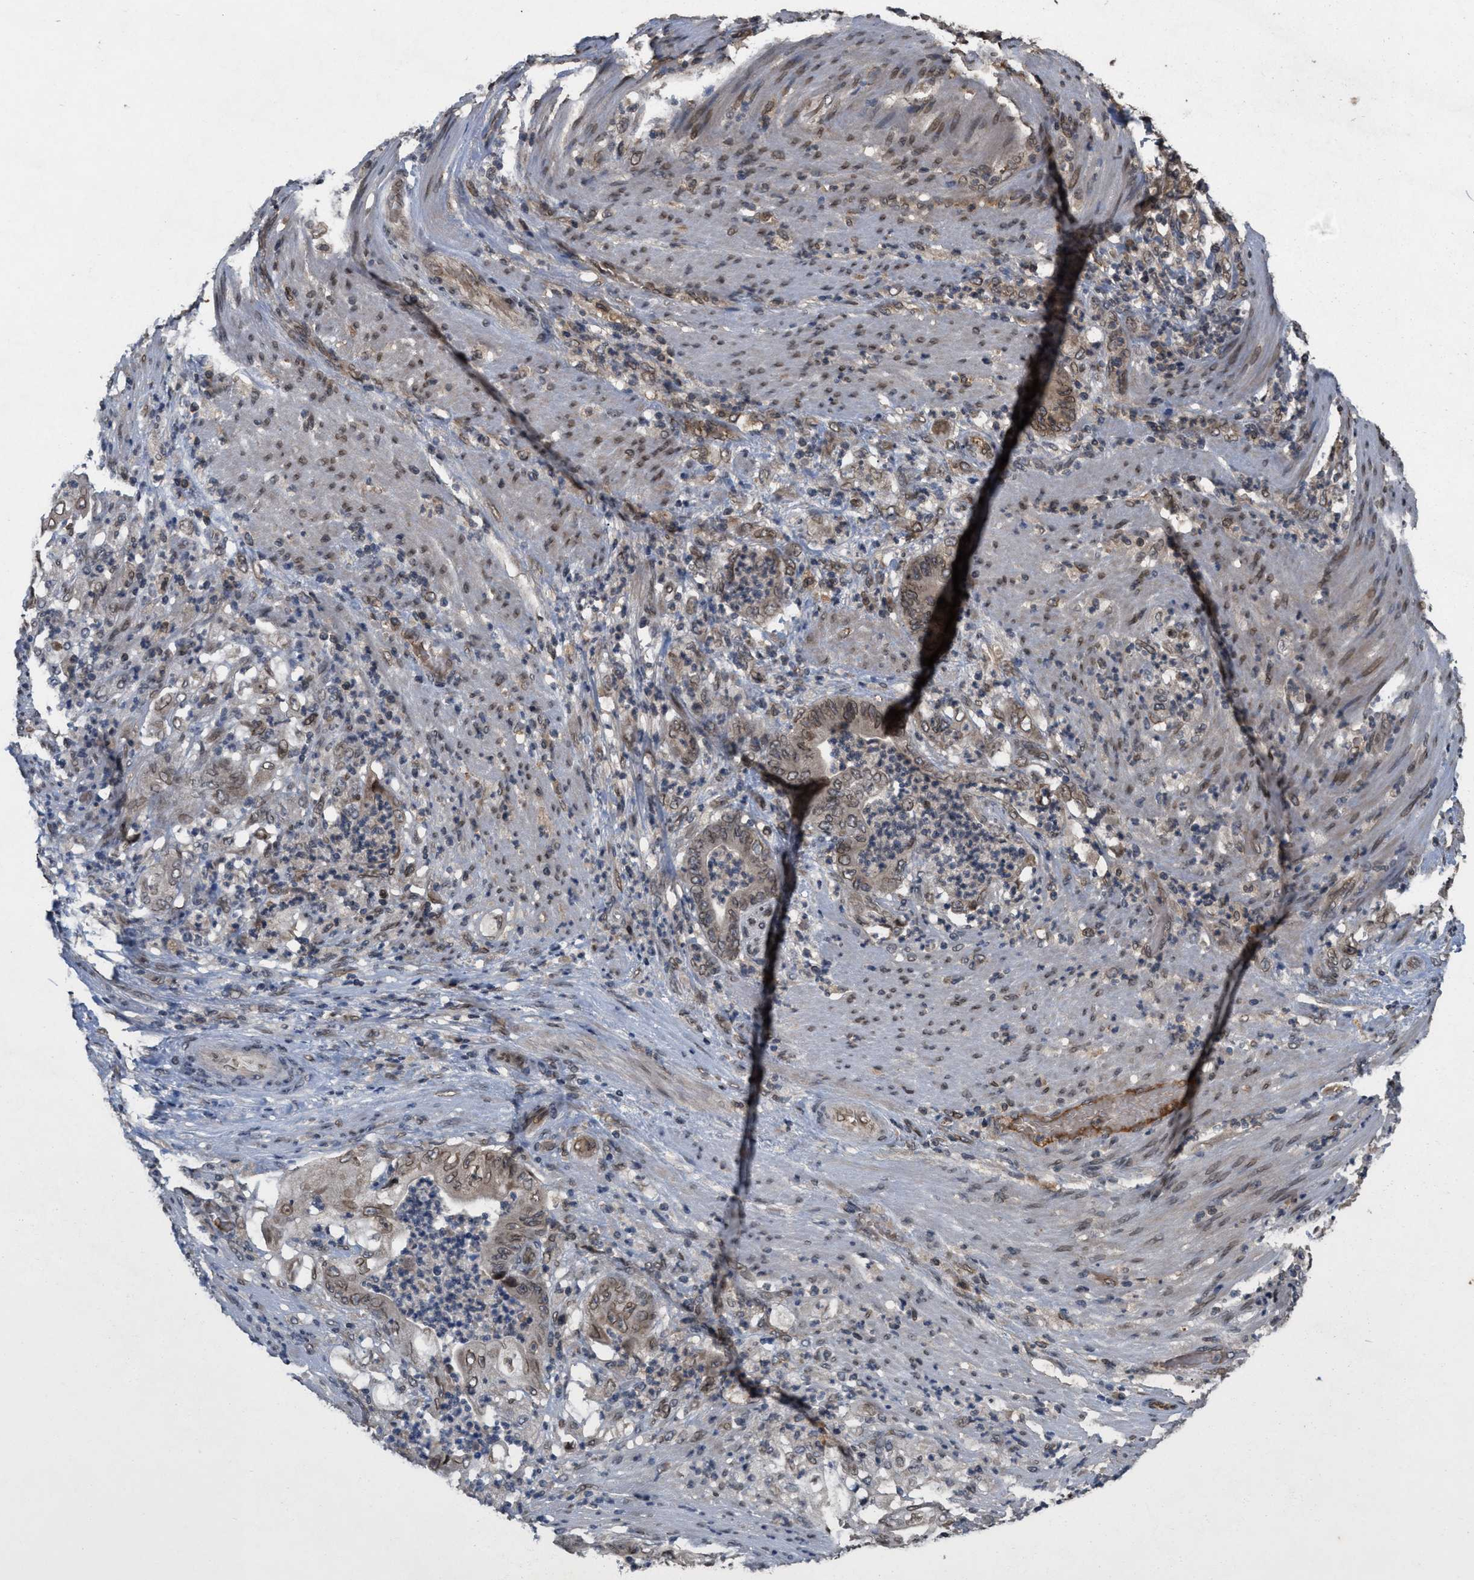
{"staining": {"intensity": "moderate", "quantity": ">75%", "location": "cytoplasmic/membranous,nuclear"}, "tissue": "stomach cancer", "cell_type": "Tumor cells", "image_type": "cancer", "snomed": [{"axis": "morphology", "description": "Adenocarcinoma, NOS"}, {"axis": "topography", "description": "Stomach"}], "caption": "Moderate cytoplasmic/membranous and nuclear expression is identified in approximately >75% of tumor cells in stomach cancer.", "gene": "CRY1", "patient": {"sex": "female", "age": 73}}